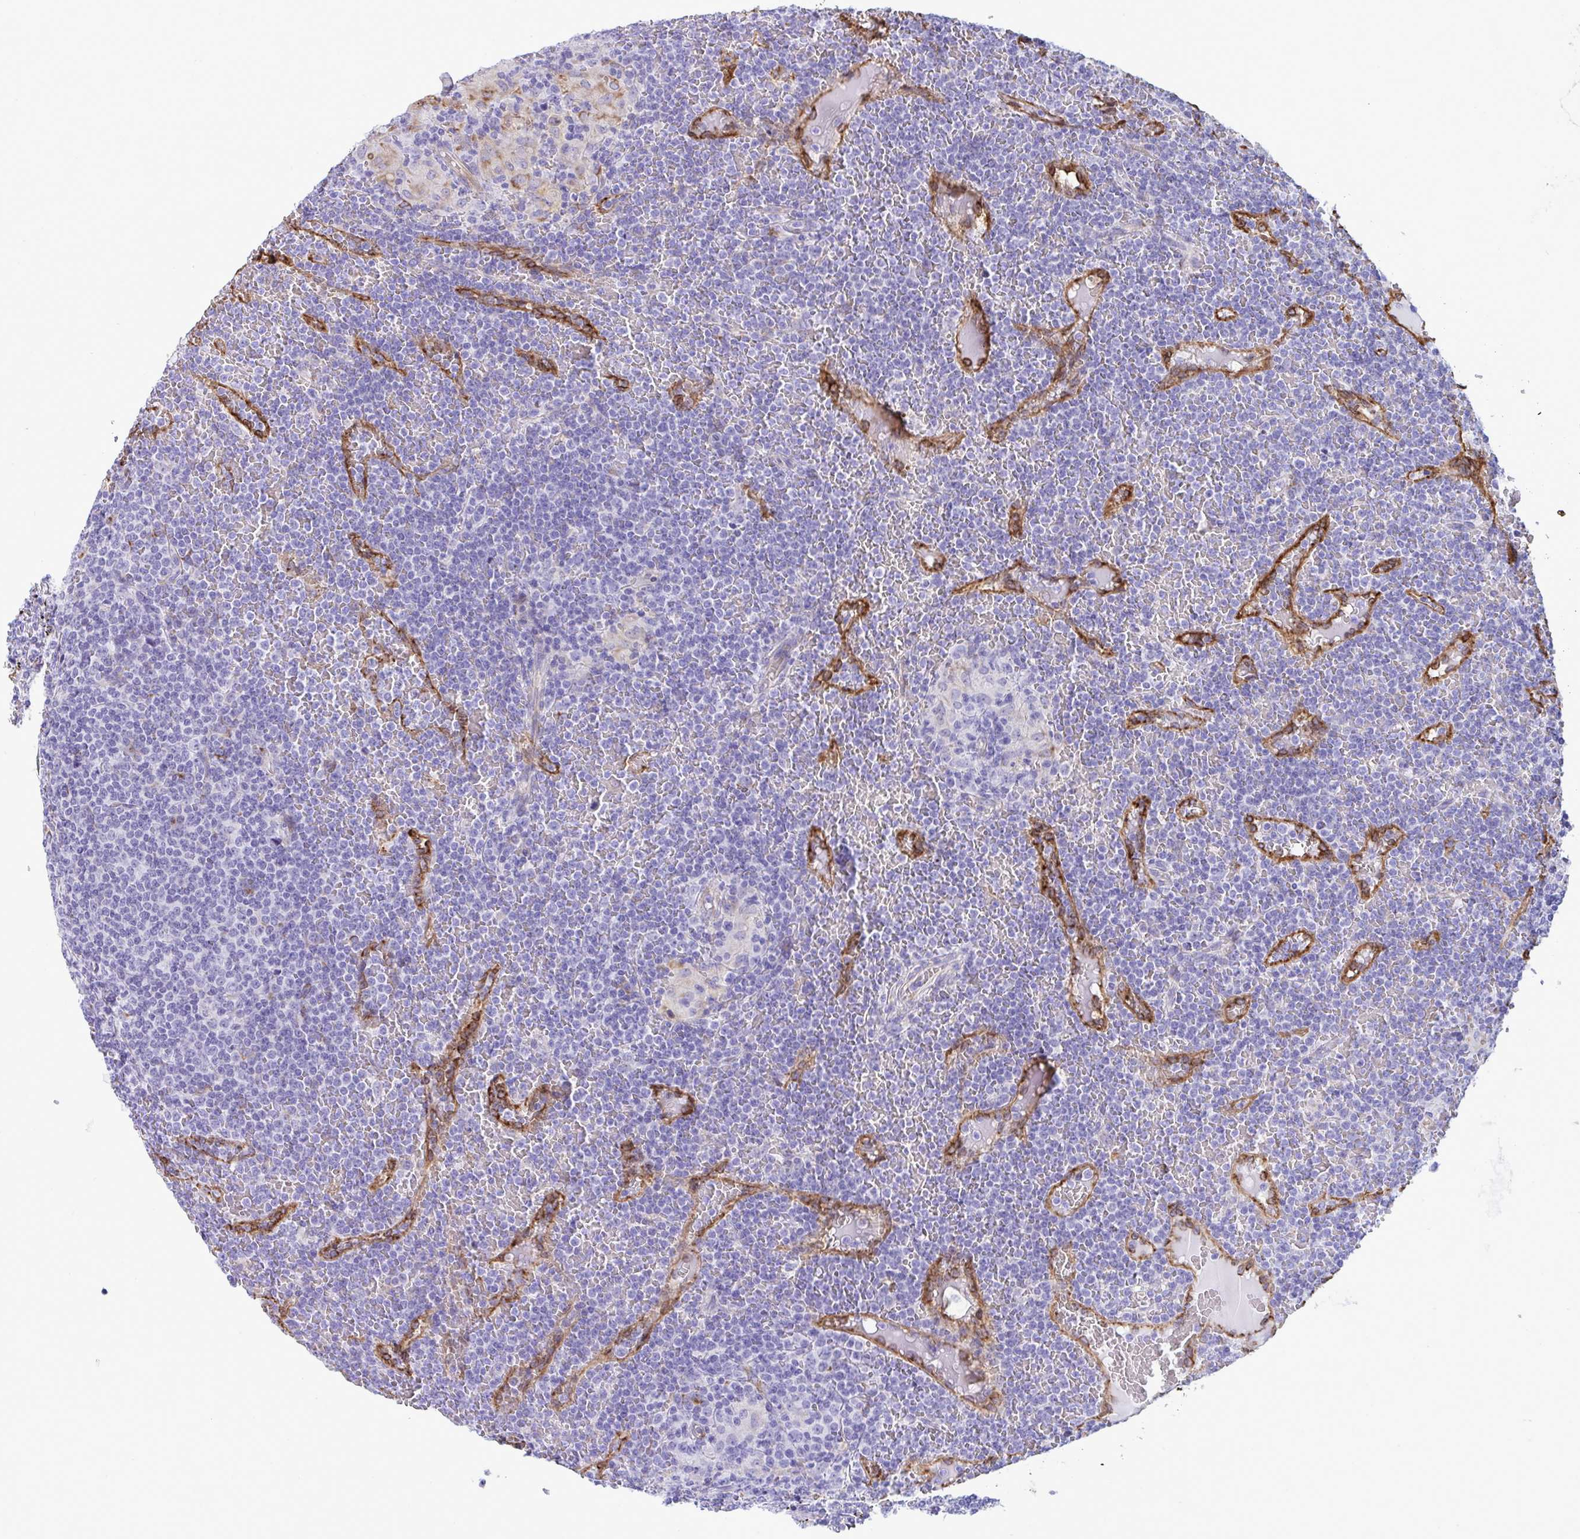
{"staining": {"intensity": "negative", "quantity": "none", "location": "none"}, "tissue": "lymphoma", "cell_type": "Tumor cells", "image_type": "cancer", "snomed": [{"axis": "morphology", "description": "Malignant lymphoma, non-Hodgkin's type, Low grade"}, {"axis": "topography", "description": "Spleen"}], "caption": "Immunohistochemistry (IHC) of malignant lymphoma, non-Hodgkin's type (low-grade) shows no positivity in tumor cells.", "gene": "ASPH", "patient": {"sex": "female", "age": 19}}